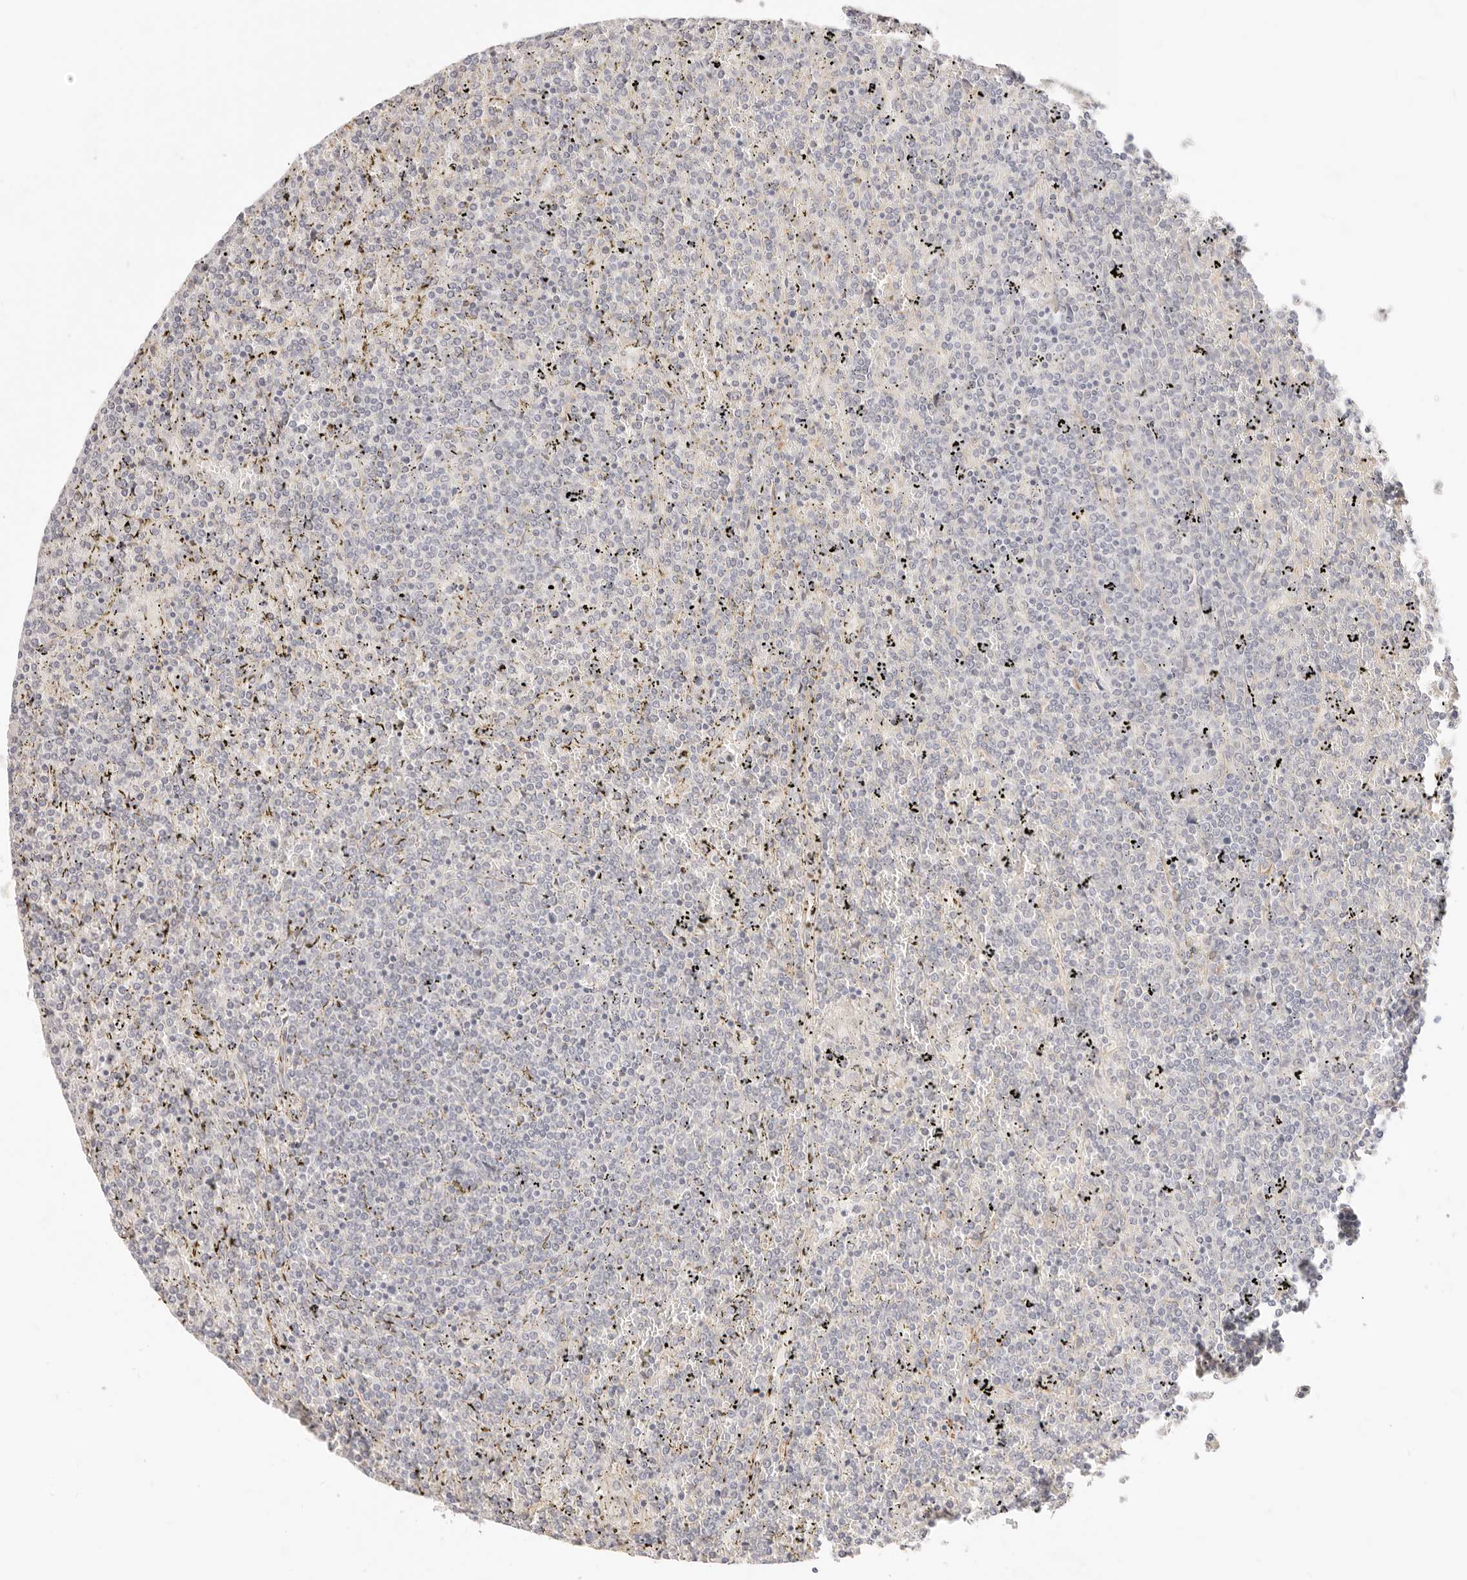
{"staining": {"intensity": "negative", "quantity": "none", "location": "none"}, "tissue": "lymphoma", "cell_type": "Tumor cells", "image_type": "cancer", "snomed": [{"axis": "morphology", "description": "Malignant lymphoma, non-Hodgkin's type, Low grade"}, {"axis": "topography", "description": "Spleen"}], "caption": "An immunohistochemistry histopathology image of lymphoma is shown. There is no staining in tumor cells of lymphoma.", "gene": "UBXN10", "patient": {"sex": "female", "age": 19}}